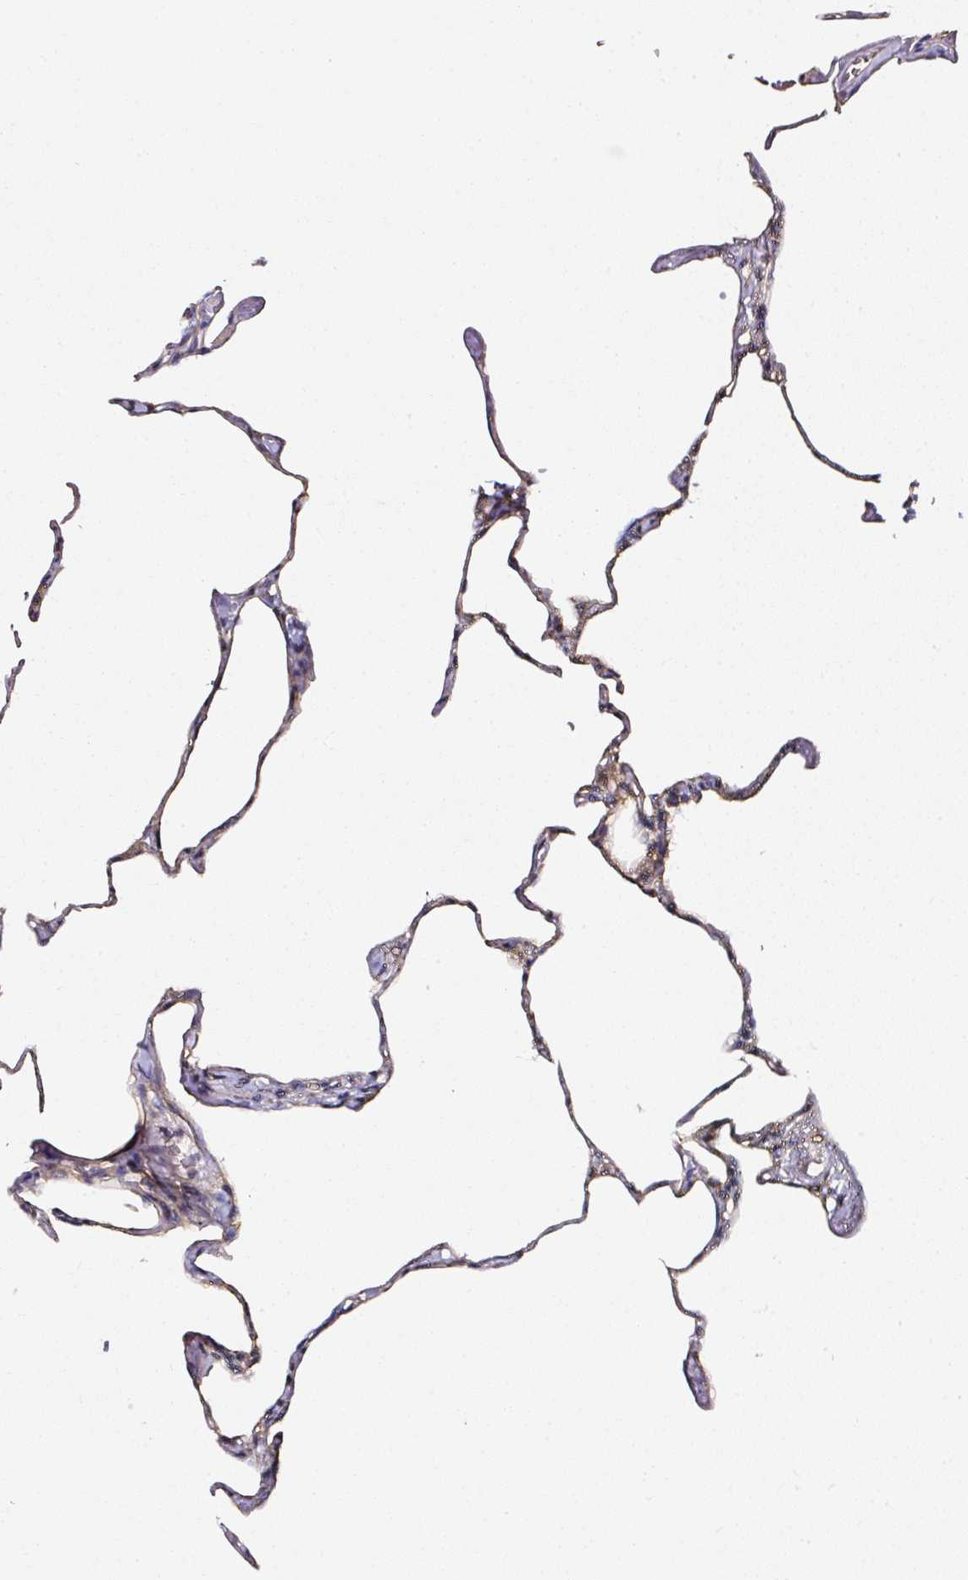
{"staining": {"intensity": "weak", "quantity": "<25%", "location": "cytoplasmic/membranous"}, "tissue": "lung", "cell_type": "Alveolar cells", "image_type": "normal", "snomed": [{"axis": "morphology", "description": "Normal tissue, NOS"}, {"axis": "topography", "description": "Lung"}], "caption": "Lung was stained to show a protein in brown. There is no significant staining in alveolar cells. Brightfield microscopy of immunohistochemistry (IHC) stained with DAB (3,3'-diaminobenzidine) (brown) and hematoxylin (blue), captured at high magnification.", "gene": "CD47", "patient": {"sex": "male", "age": 65}}